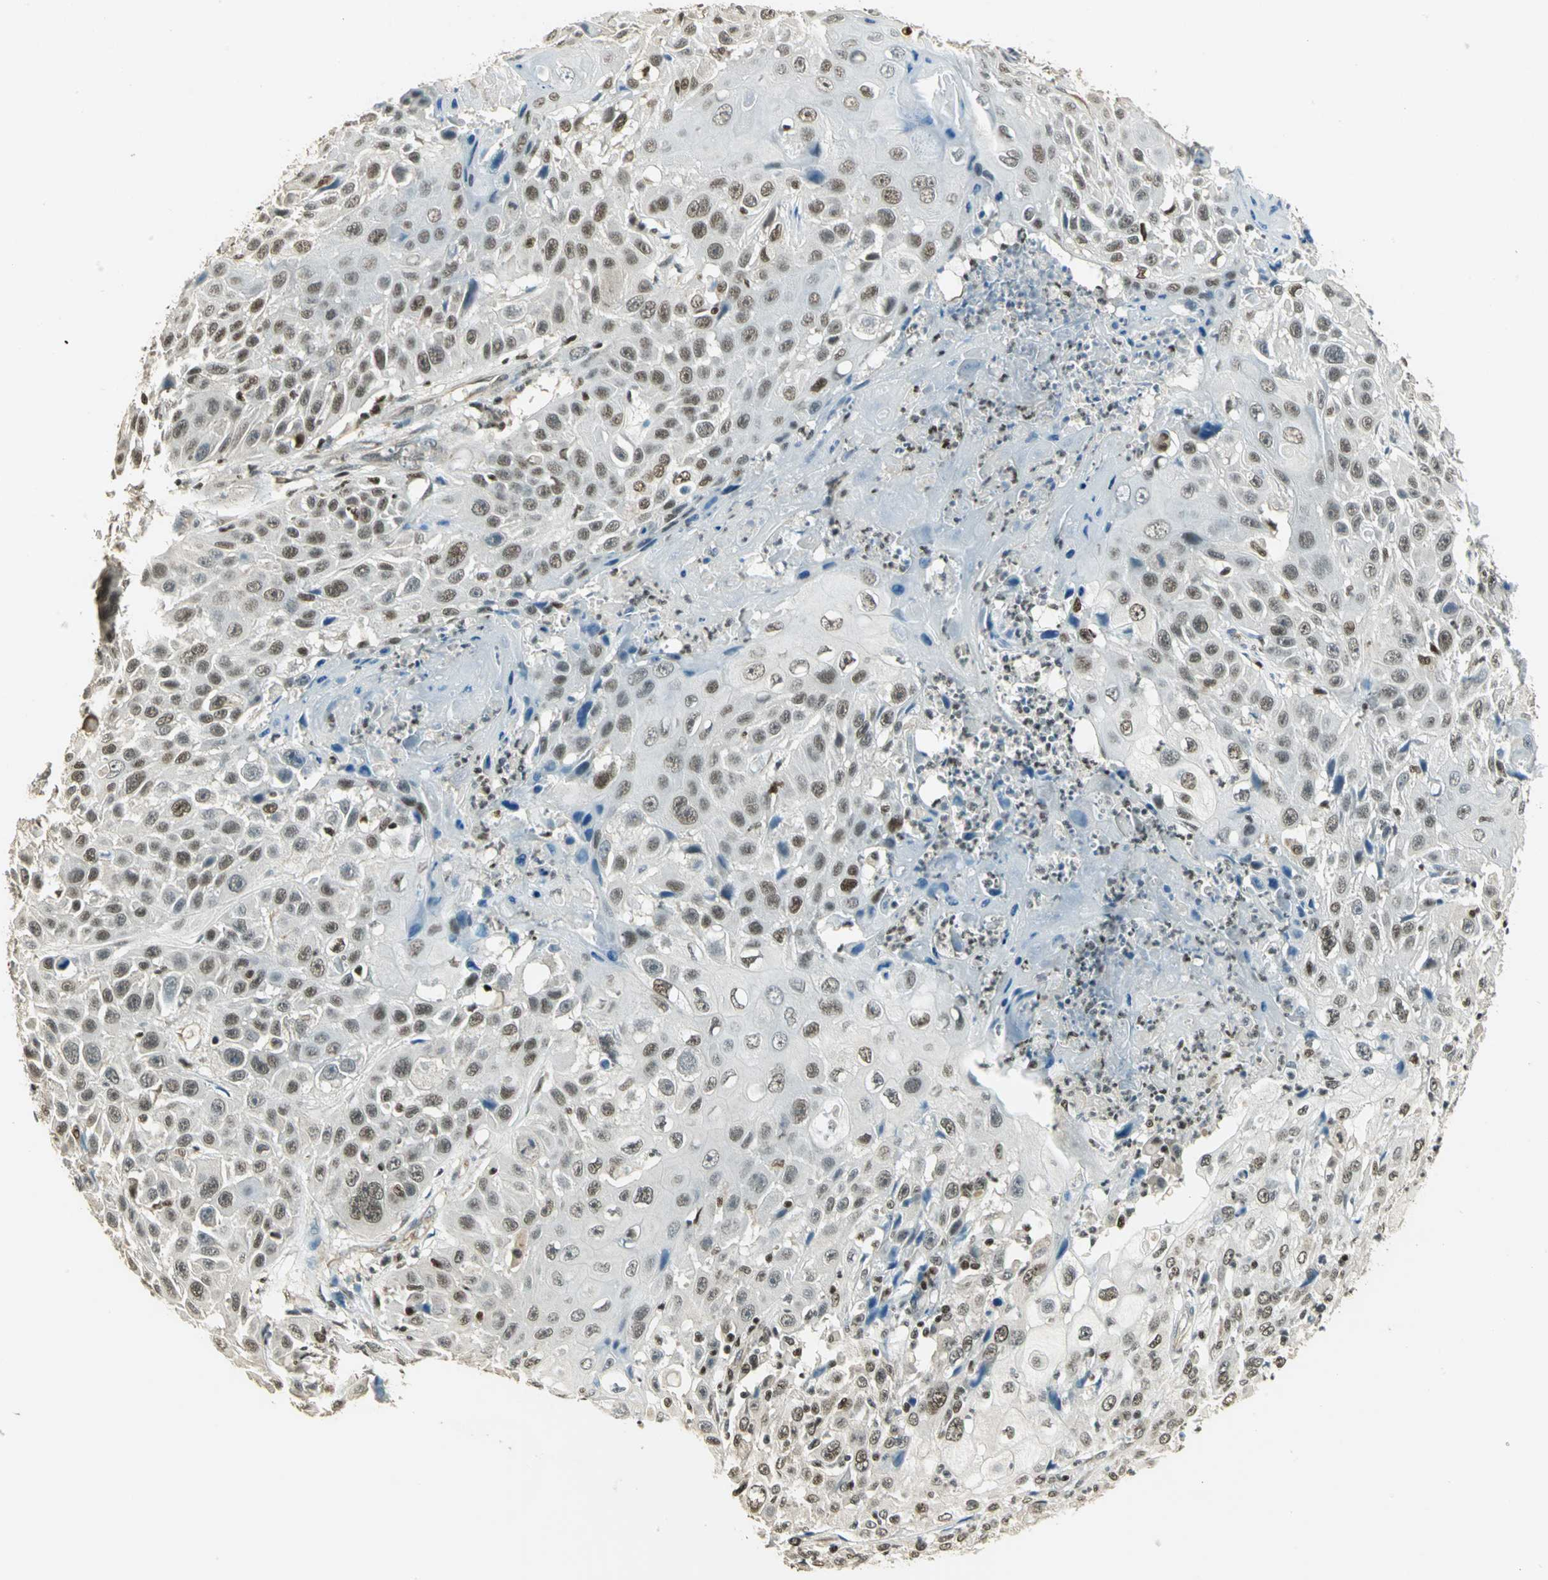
{"staining": {"intensity": "moderate", "quantity": ">75%", "location": "nuclear"}, "tissue": "cervical cancer", "cell_type": "Tumor cells", "image_type": "cancer", "snomed": [{"axis": "morphology", "description": "Squamous cell carcinoma, NOS"}, {"axis": "topography", "description": "Cervix"}], "caption": "Immunohistochemistry of human cervical cancer (squamous cell carcinoma) exhibits medium levels of moderate nuclear staining in approximately >75% of tumor cells. (brown staining indicates protein expression, while blue staining denotes nuclei).", "gene": "ELF1", "patient": {"sex": "female", "age": 39}}